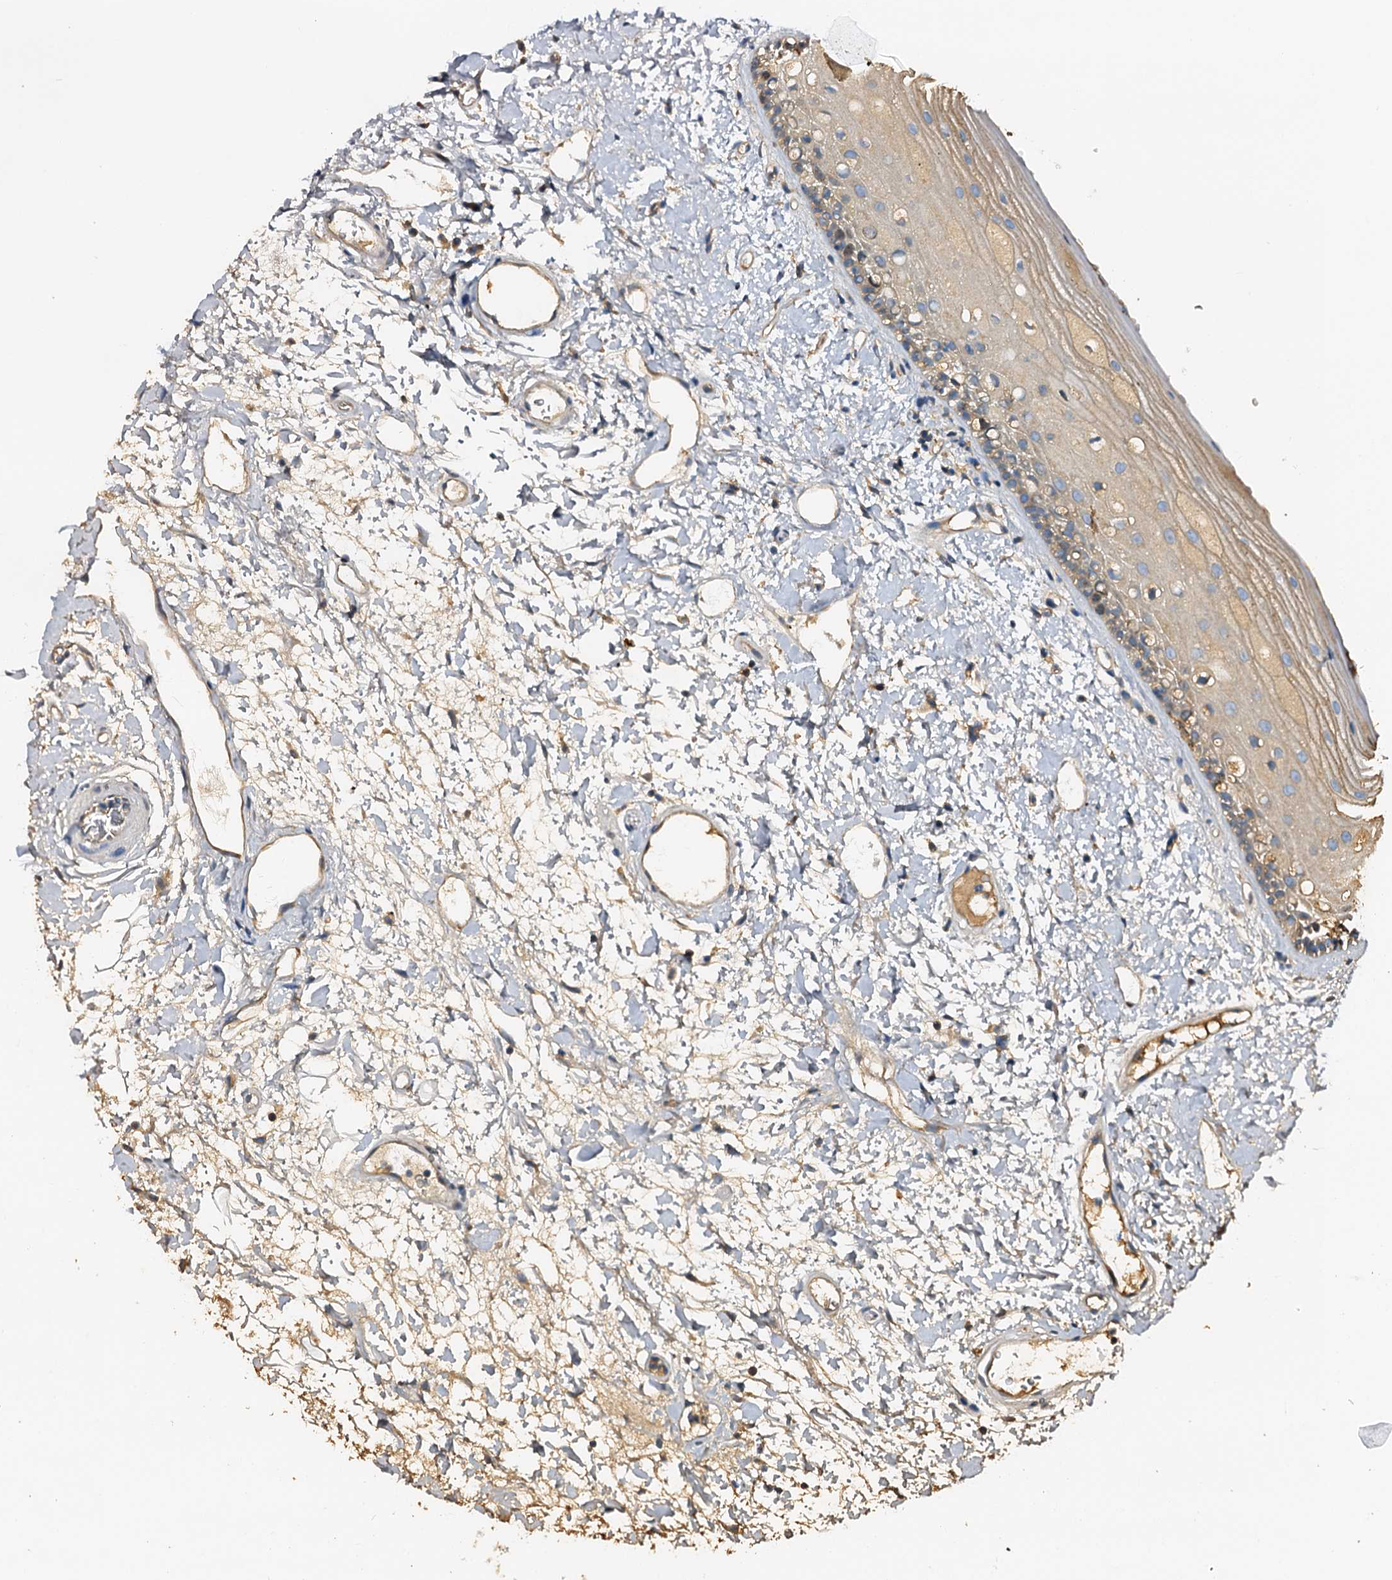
{"staining": {"intensity": "weak", "quantity": "25%-75%", "location": "cytoplasmic/membranous"}, "tissue": "oral mucosa", "cell_type": "Squamous epithelial cells", "image_type": "normal", "snomed": [{"axis": "morphology", "description": "Normal tissue, NOS"}, {"axis": "topography", "description": "Oral tissue"}], "caption": "Immunohistochemical staining of benign oral mucosa exhibits low levels of weak cytoplasmic/membranous staining in about 25%-75% of squamous epithelial cells. (IHC, brightfield microscopy, high magnification).", "gene": "CSKMT", "patient": {"sex": "female", "age": 76}}